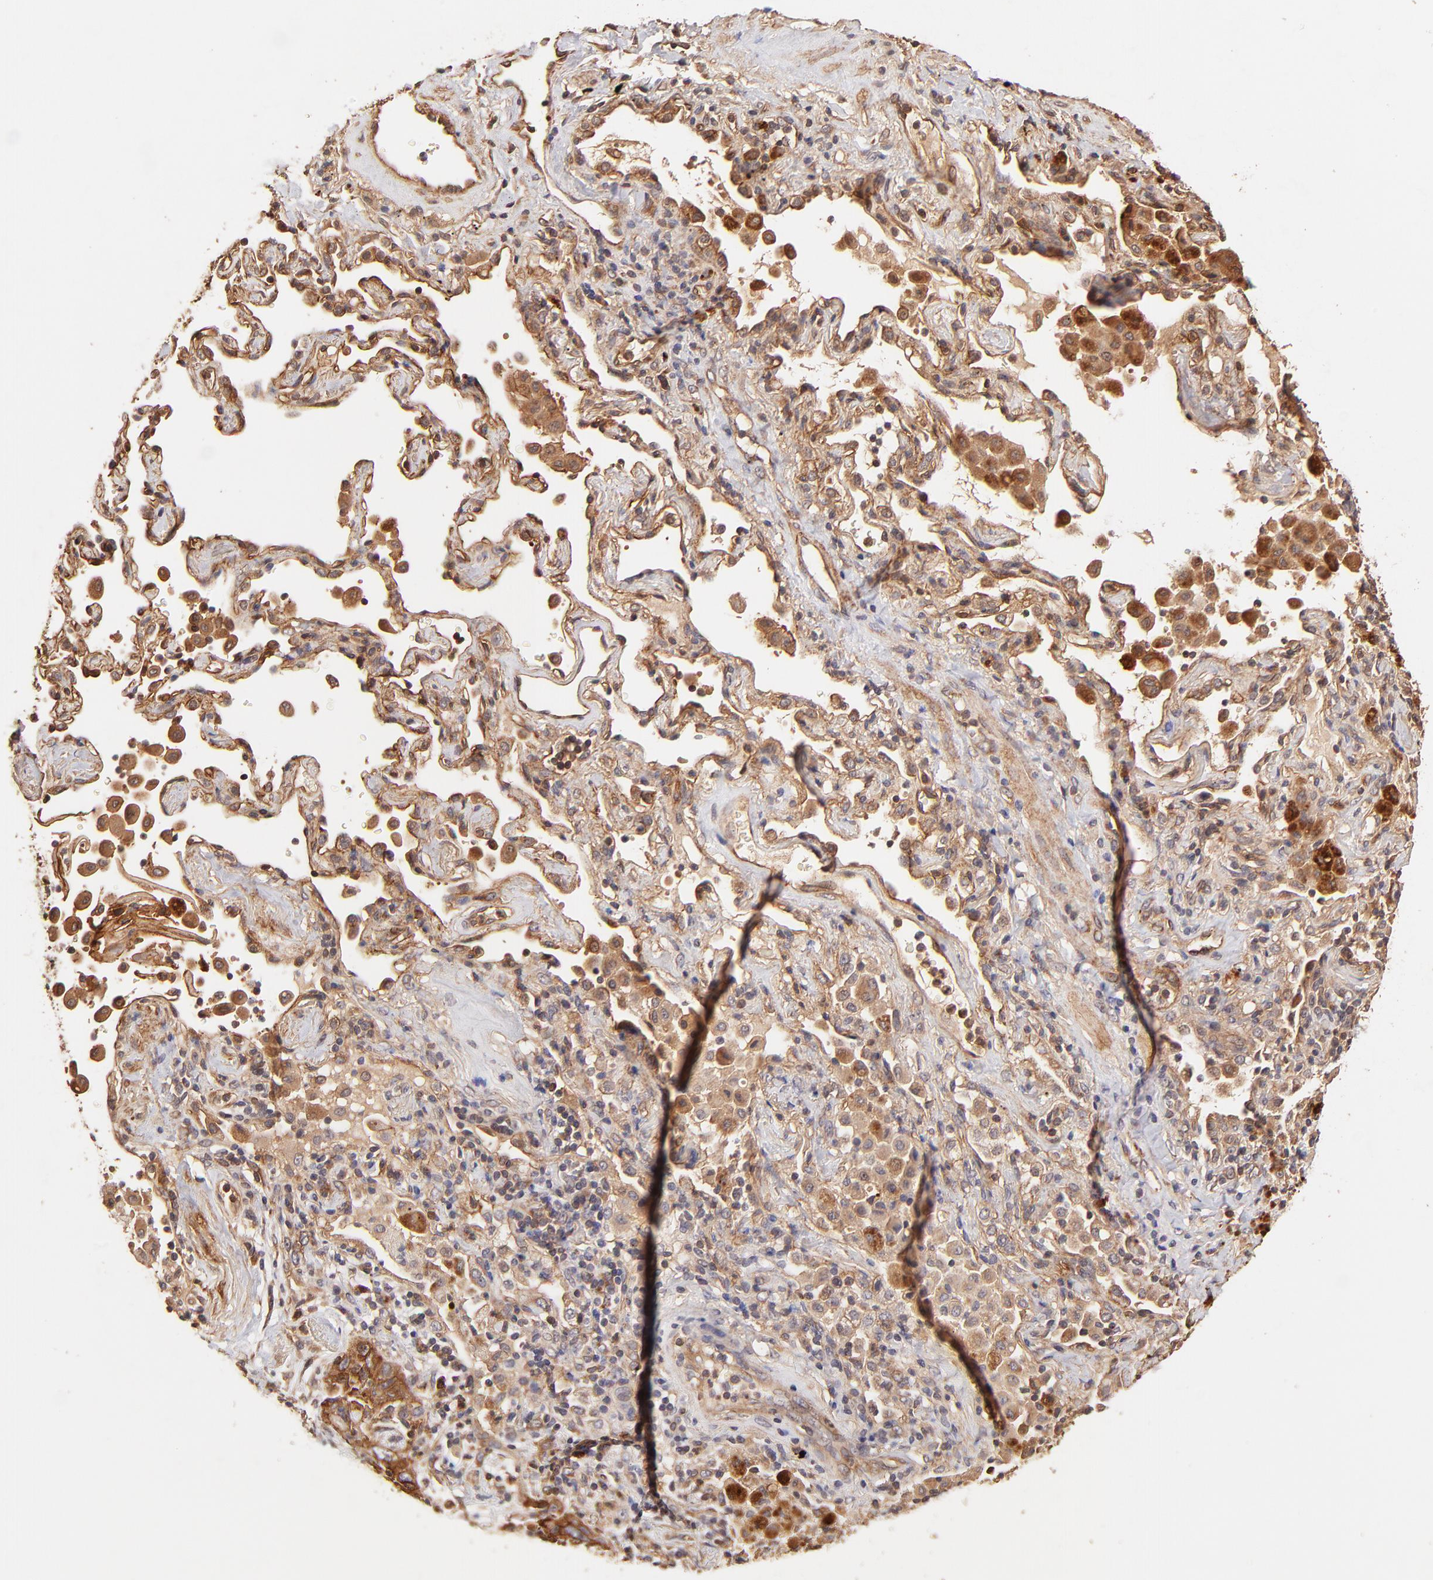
{"staining": {"intensity": "moderate", "quantity": ">75%", "location": "cytoplasmic/membranous"}, "tissue": "lung cancer", "cell_type": "Tumor cells", "image_type": "cancer", "snomed": [{"axis": "morphology", "description": "Squamous cell carcinoma, NOS"}, {"axis": "topography", "description": "Lung"}], "caption": "Human lung cancer stained with a brown dye demonstrates moderate cytoplasmic/membranous positive positivity in about >75% of tumor cells.", "gene": "ITGB1", "patient": {"sex": "female", "age": 67}}